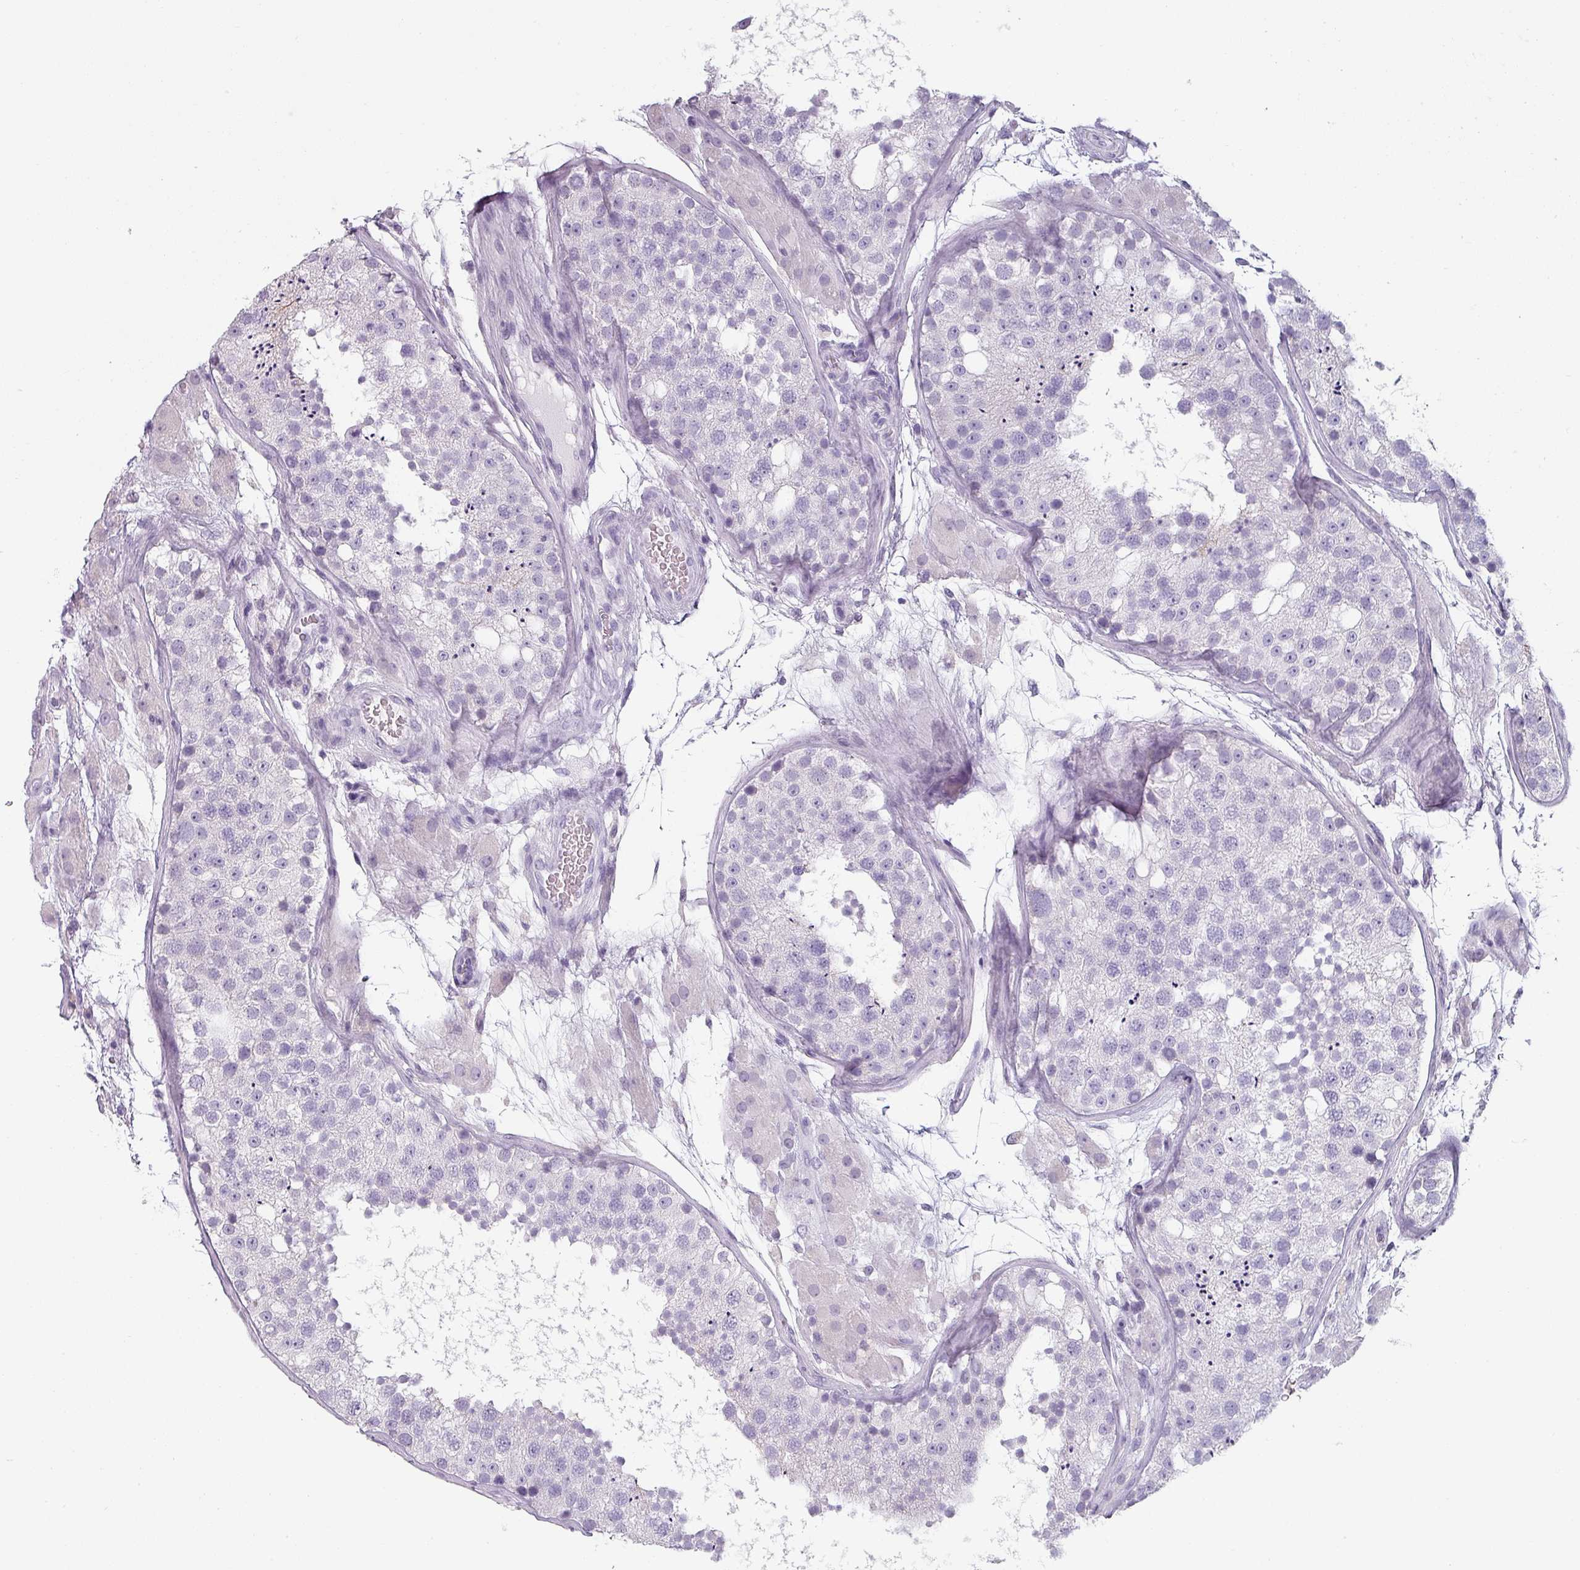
{"staining": {"intensity": "negative", "quantity": "none", "location": "none"}, "tissue": "testis", "cell_type": "Cells in seminiferous ducts", "image_type": "normal", "snomed": [{"axis": "morphology", "description": "Normal tissue, NOS"}, {"axis": "topography", "description": "Testis"}], "caption": "DAB (3,3'-diaminobenzidine) immunohistochemical staining of normal testis reveals no significant positivity in cells in seminiferous ducts.", "gene": "SFTPA1", "patient": {"sex": "male", "age": 26}}